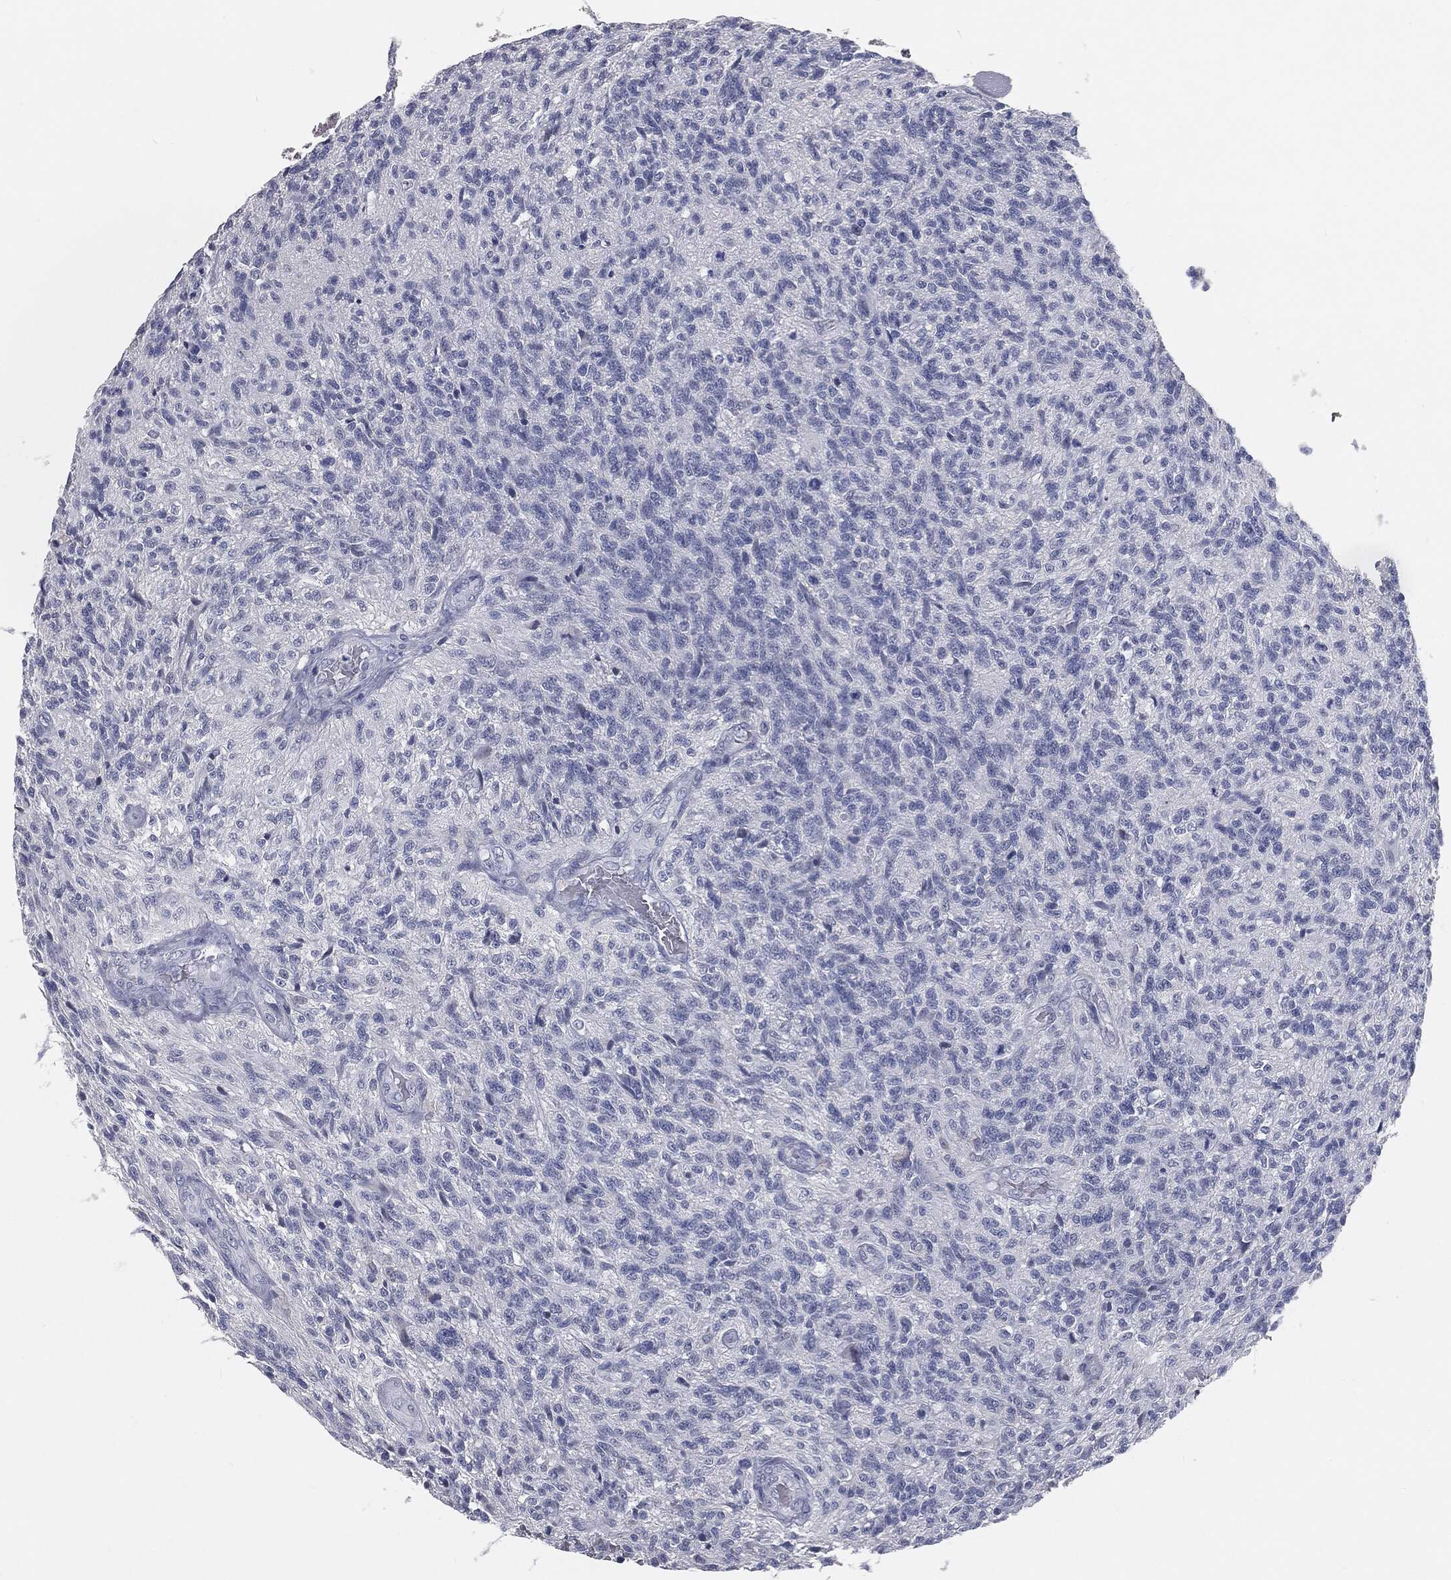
{"staining": {"intensity": "negative", "quantity": "none", "location": "none"}, "tissue": "glioma", "cell_type": "Tumor cells", "image_type": "cancer", "snomed": [{"axis": "morphology", "description": "Glioma, malignant, High grade"}, {"axis": "topography", "description": "Brain"}], "caption": "Protein analysis of glioma shows no significant positivity in tumor cells. Brightfield microscopy of IHC stained with DAB (brown) and hematoxylin (blue), captured at high magnification.", "gene": "PRAME", "patient": {"sex": "male", "age": 56}}